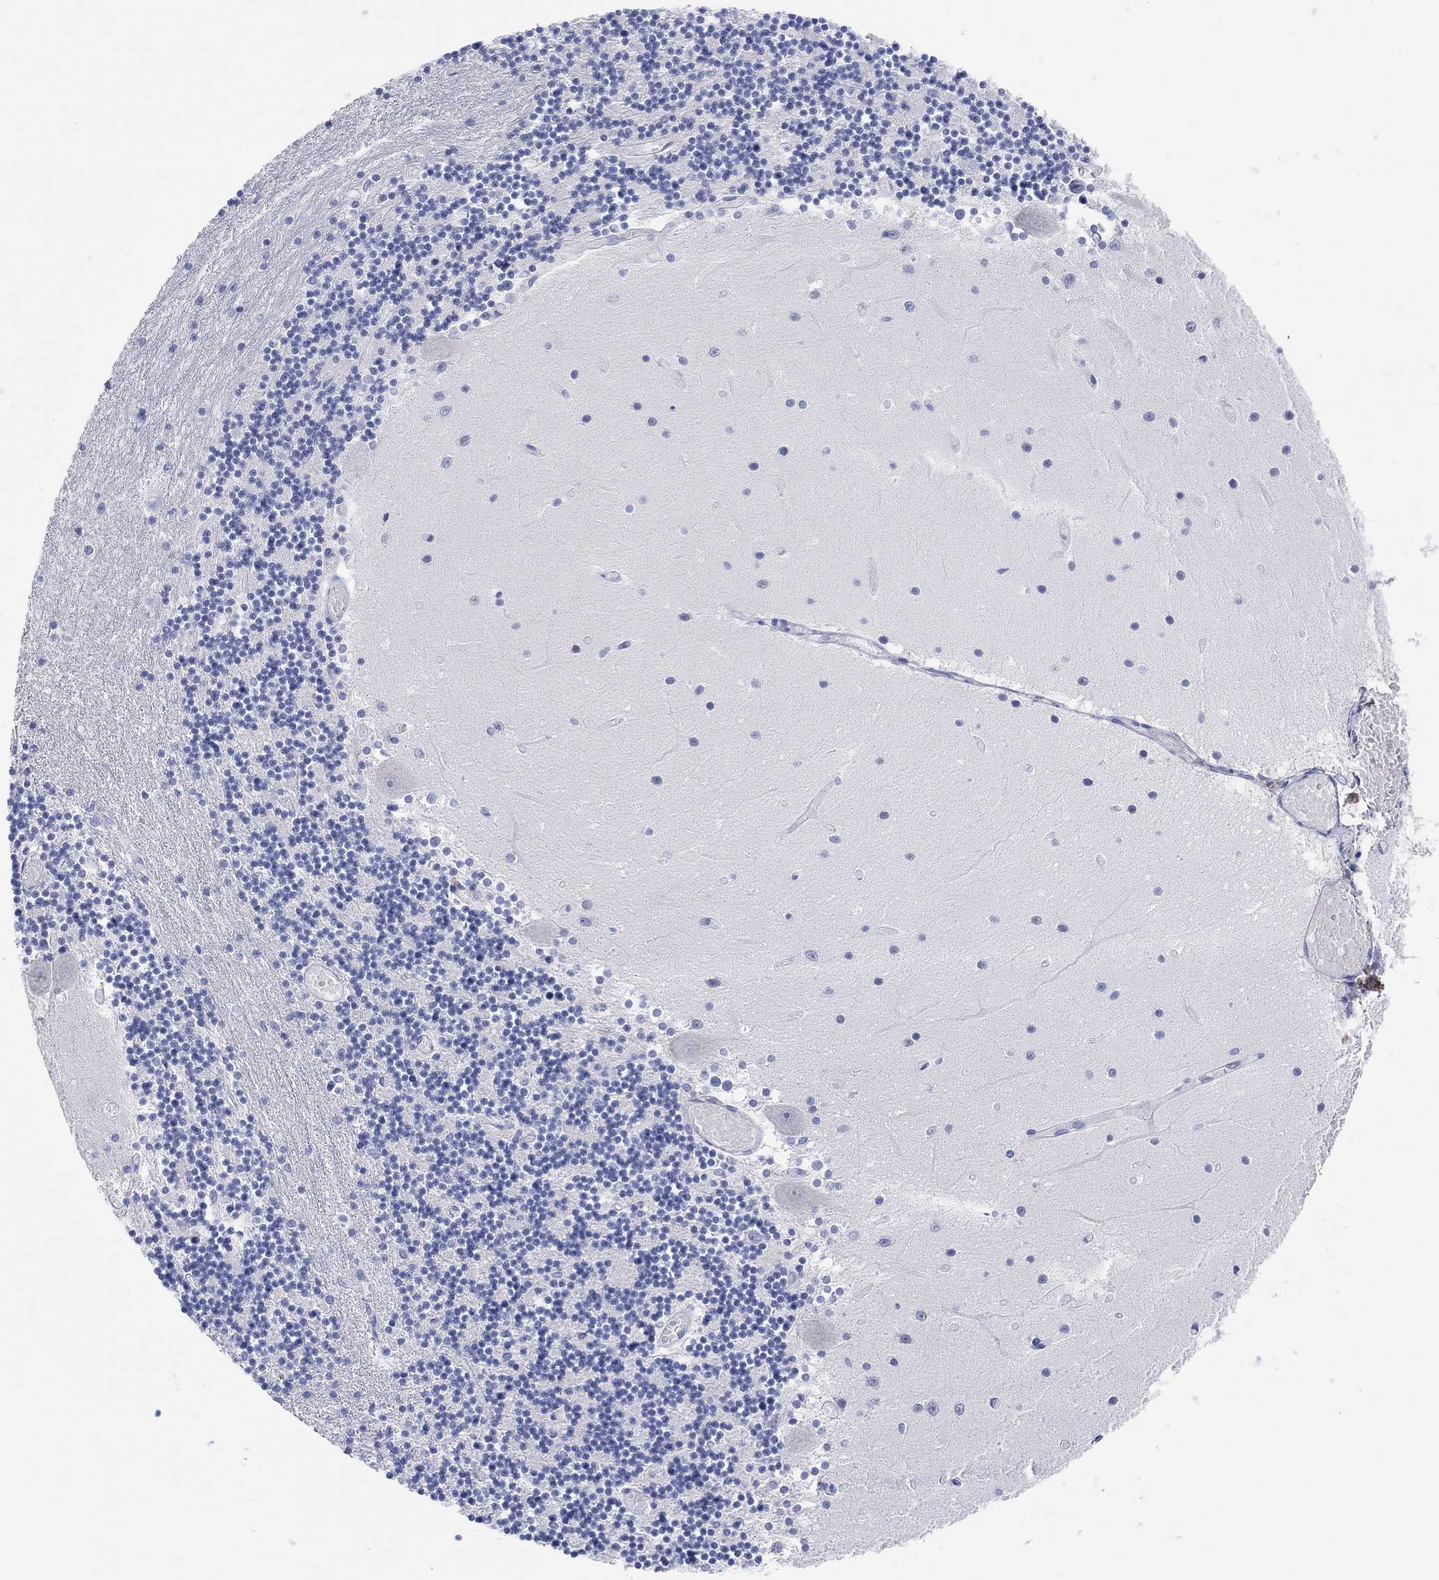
{"staining": {"intensity": "negative", "quantity": "none", "location": "none"}, "tissue": "cerebellum", "cell_type": "Cells in granular layer", "image_type": "normal", "snomed": [{"axis": "morphology", "description": "Normal tissue, NOS"}, {"axis": "topography", "description": "Cerebellum"}], "caption": "Photomicrograph shows no protein expression in cells in granular layer of unremarkable cerebellum.", "gene": "XIRP2", "patient": {"sex": "female", "age": 28}}